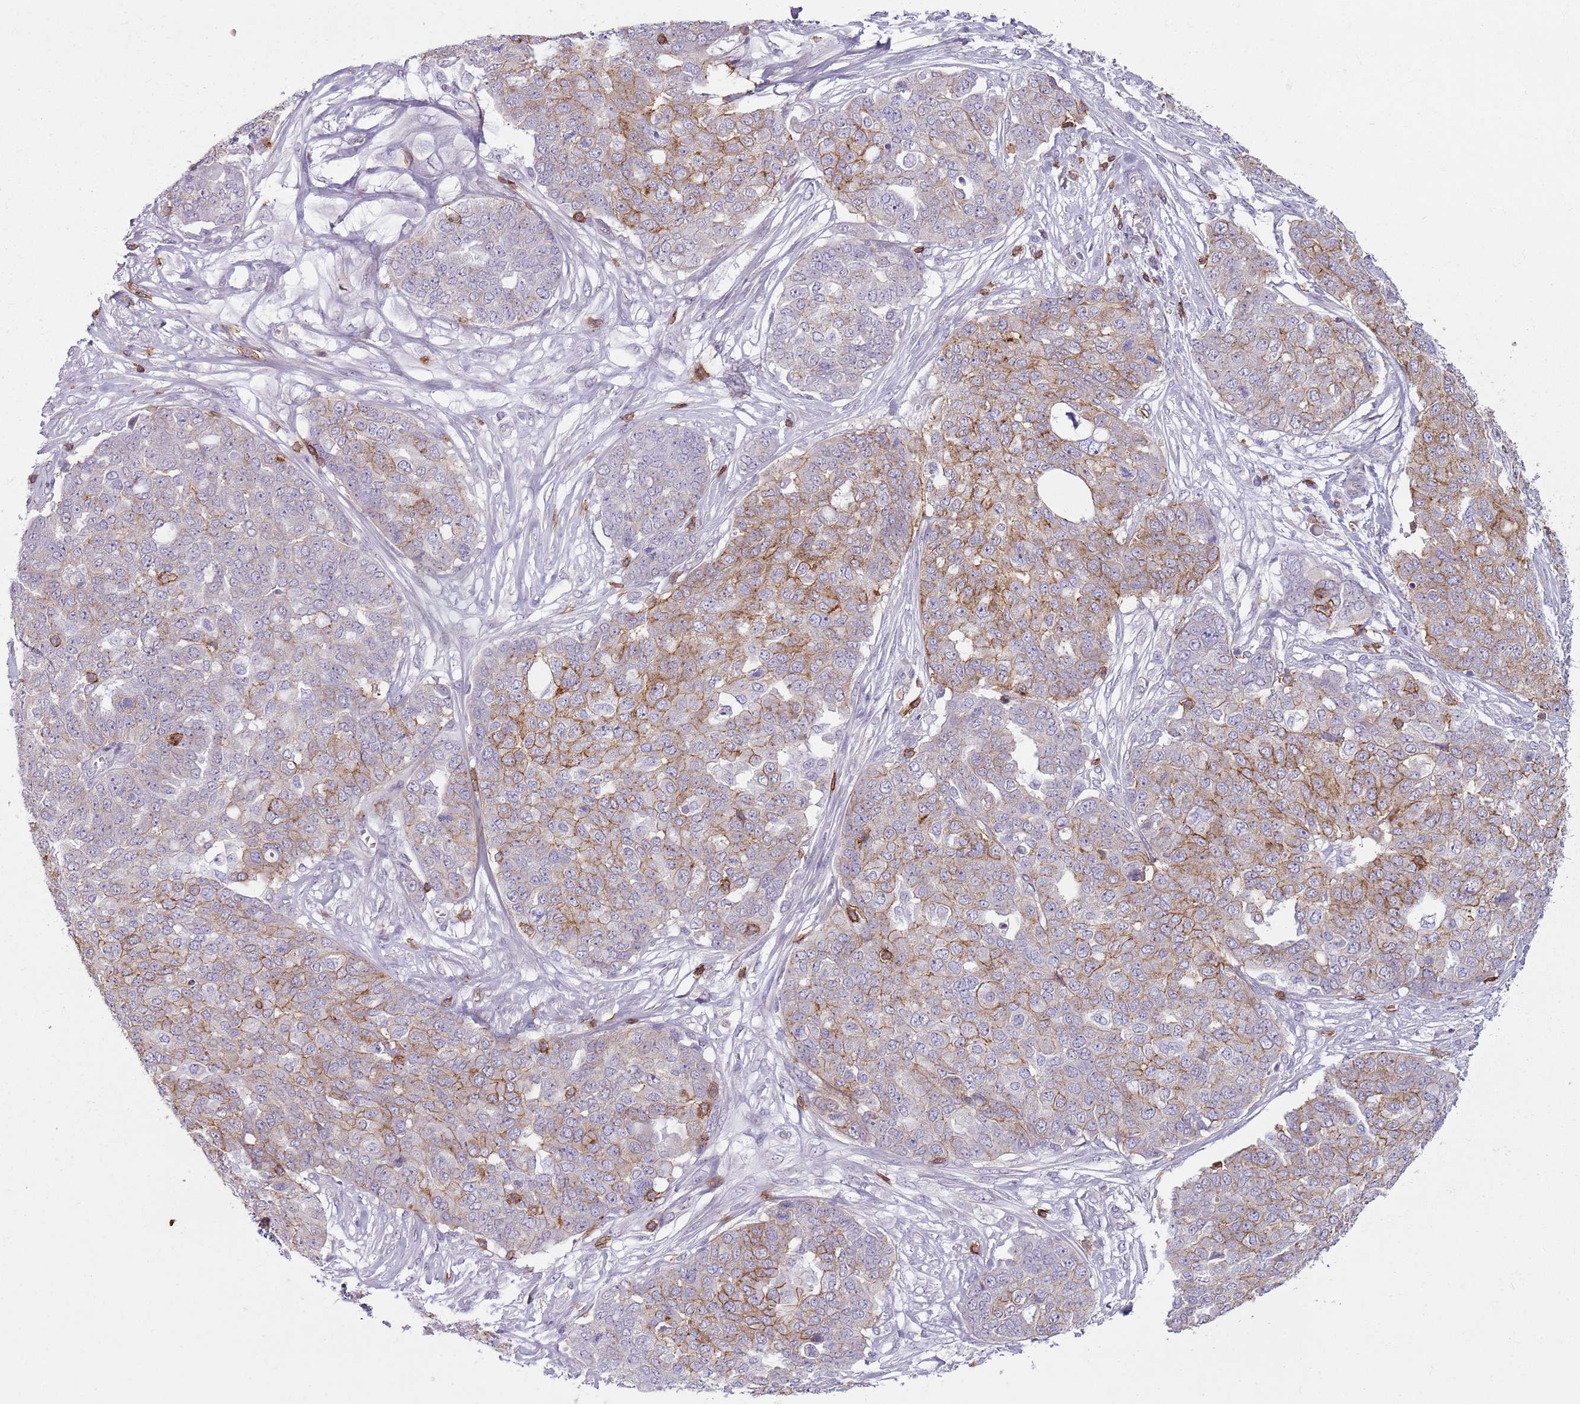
{"staining": {"intensity": "moderate", "quantity": "25%-75%", "location": "cytoplasmic/membranous"}, "tissue": "ovarian cancer", "cell_type": "Tumor cells", "image_type": "cancer", "snomed": [{"axis": "morphology", "description": "Cystadenocarcinoma, serous, NOS"}, {"axis": "topography", "description": "Soft tissue"}, {"axis": "topography", "description": "Ovary"}], "caption": "Protein staining exhibits moderate cytoplasmic/membranous positivity in approximately 25%-75% of tumor cells in ovarian serous cystadenocarcinoma.", "gene": "ZNF583", "patient": {"sex": "female", "age": 57}}